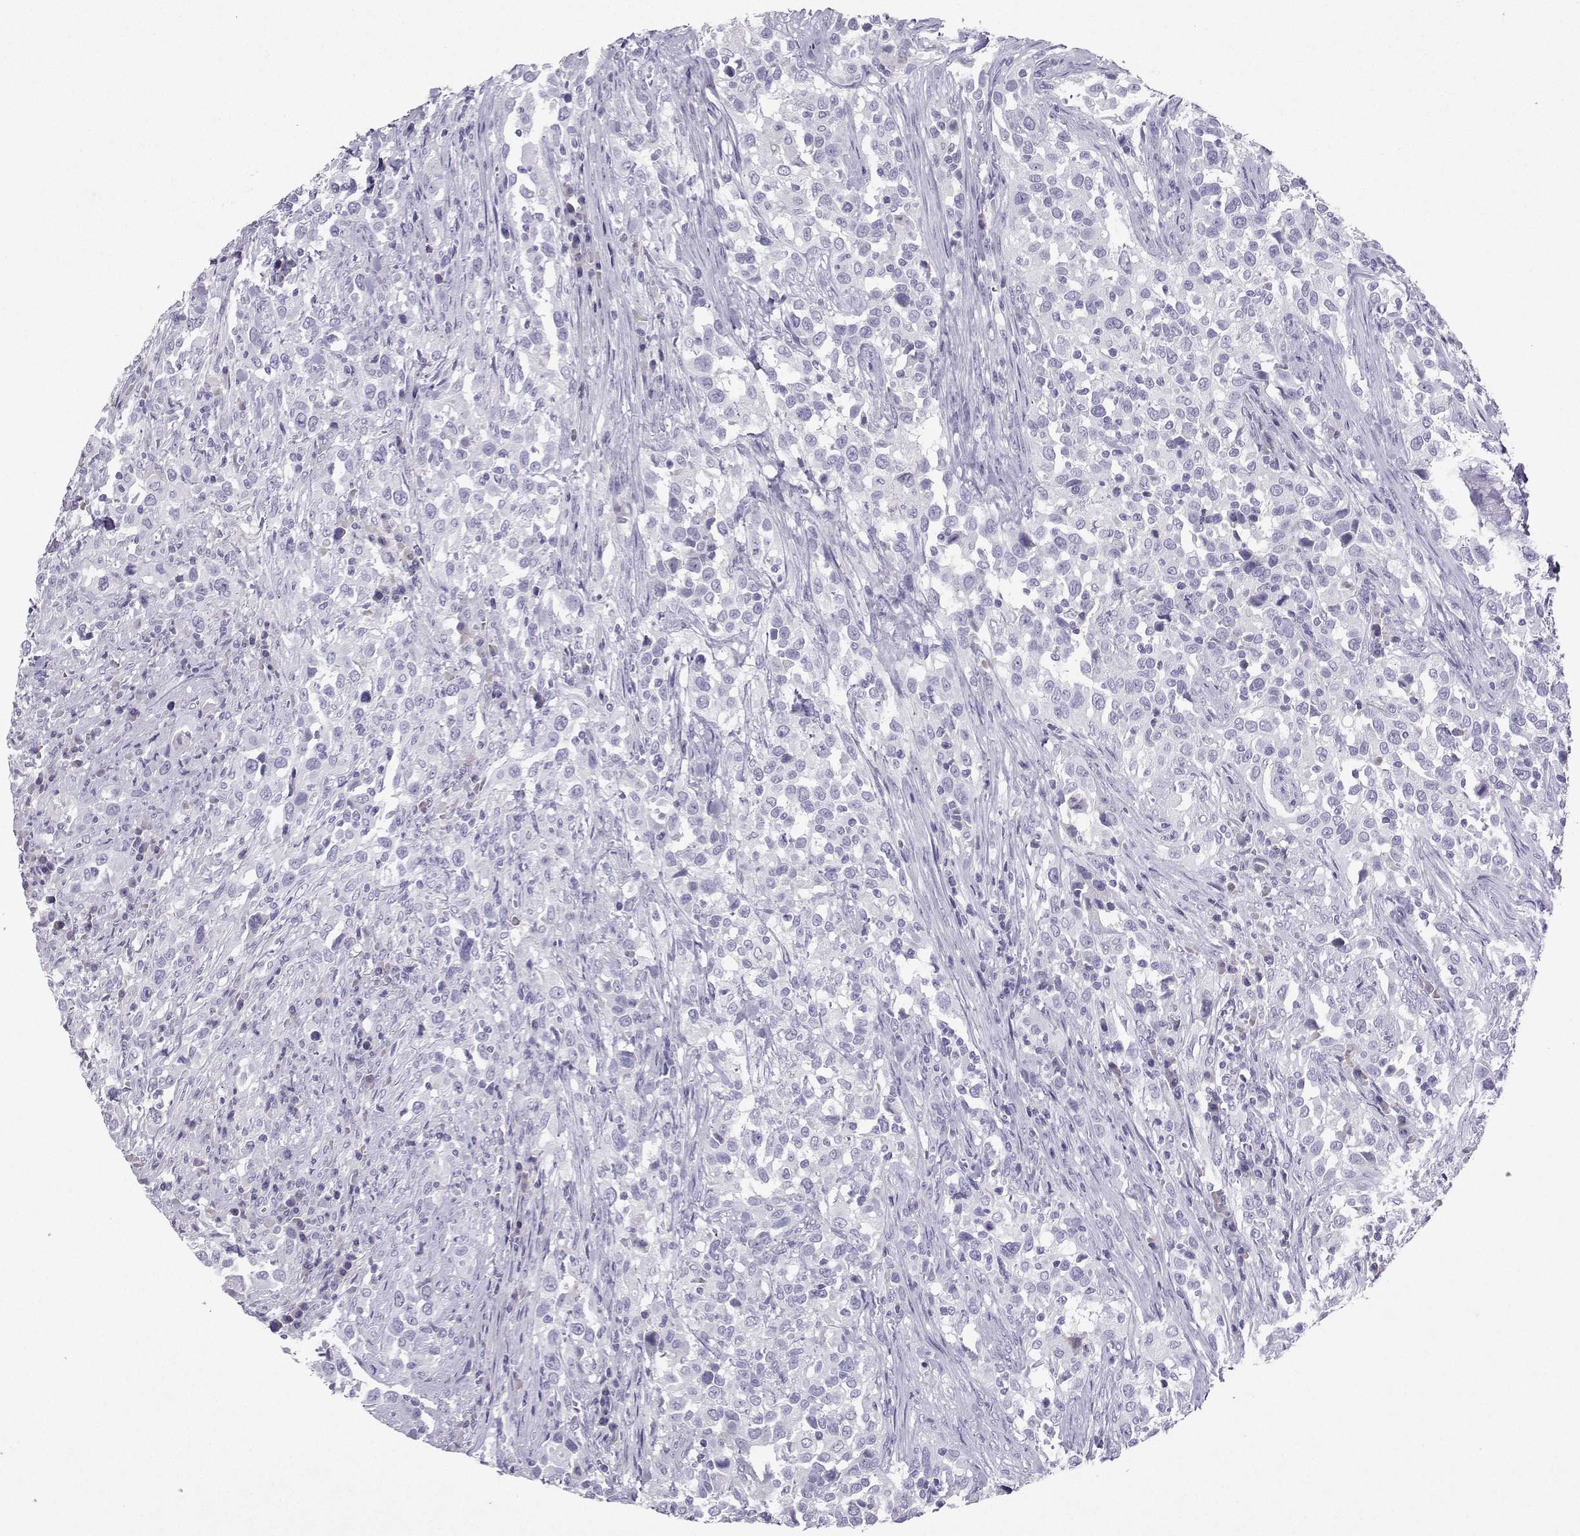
{"staining": {"intensity": "negative", "quantity": "none", "location": "none"}, "tissue": "urothelial cancer", "cell_type": "Tumor cells", "image_type": "cancer", "snomed": [{"axis": "morphology", "description": "Urothelial carcinoma, NOS"}, {"axis": "morphology", "description": "Urothelial carcinoma, High grade"}, {"axis": "topography", "description": "Urinary bladder"}], "caption": "A high-resolution micrograph shows immunohistochemistry staining of urothelial cancer, which demonstrates no significant expression in tumor cells. (Brightfield microscopy of DAB (3,3'-diaminobenzidine) immunohistochemistry (IHC) at high magnification).", "gene": "GRIK4", "patient": {"sex": "female", "age": 64}}